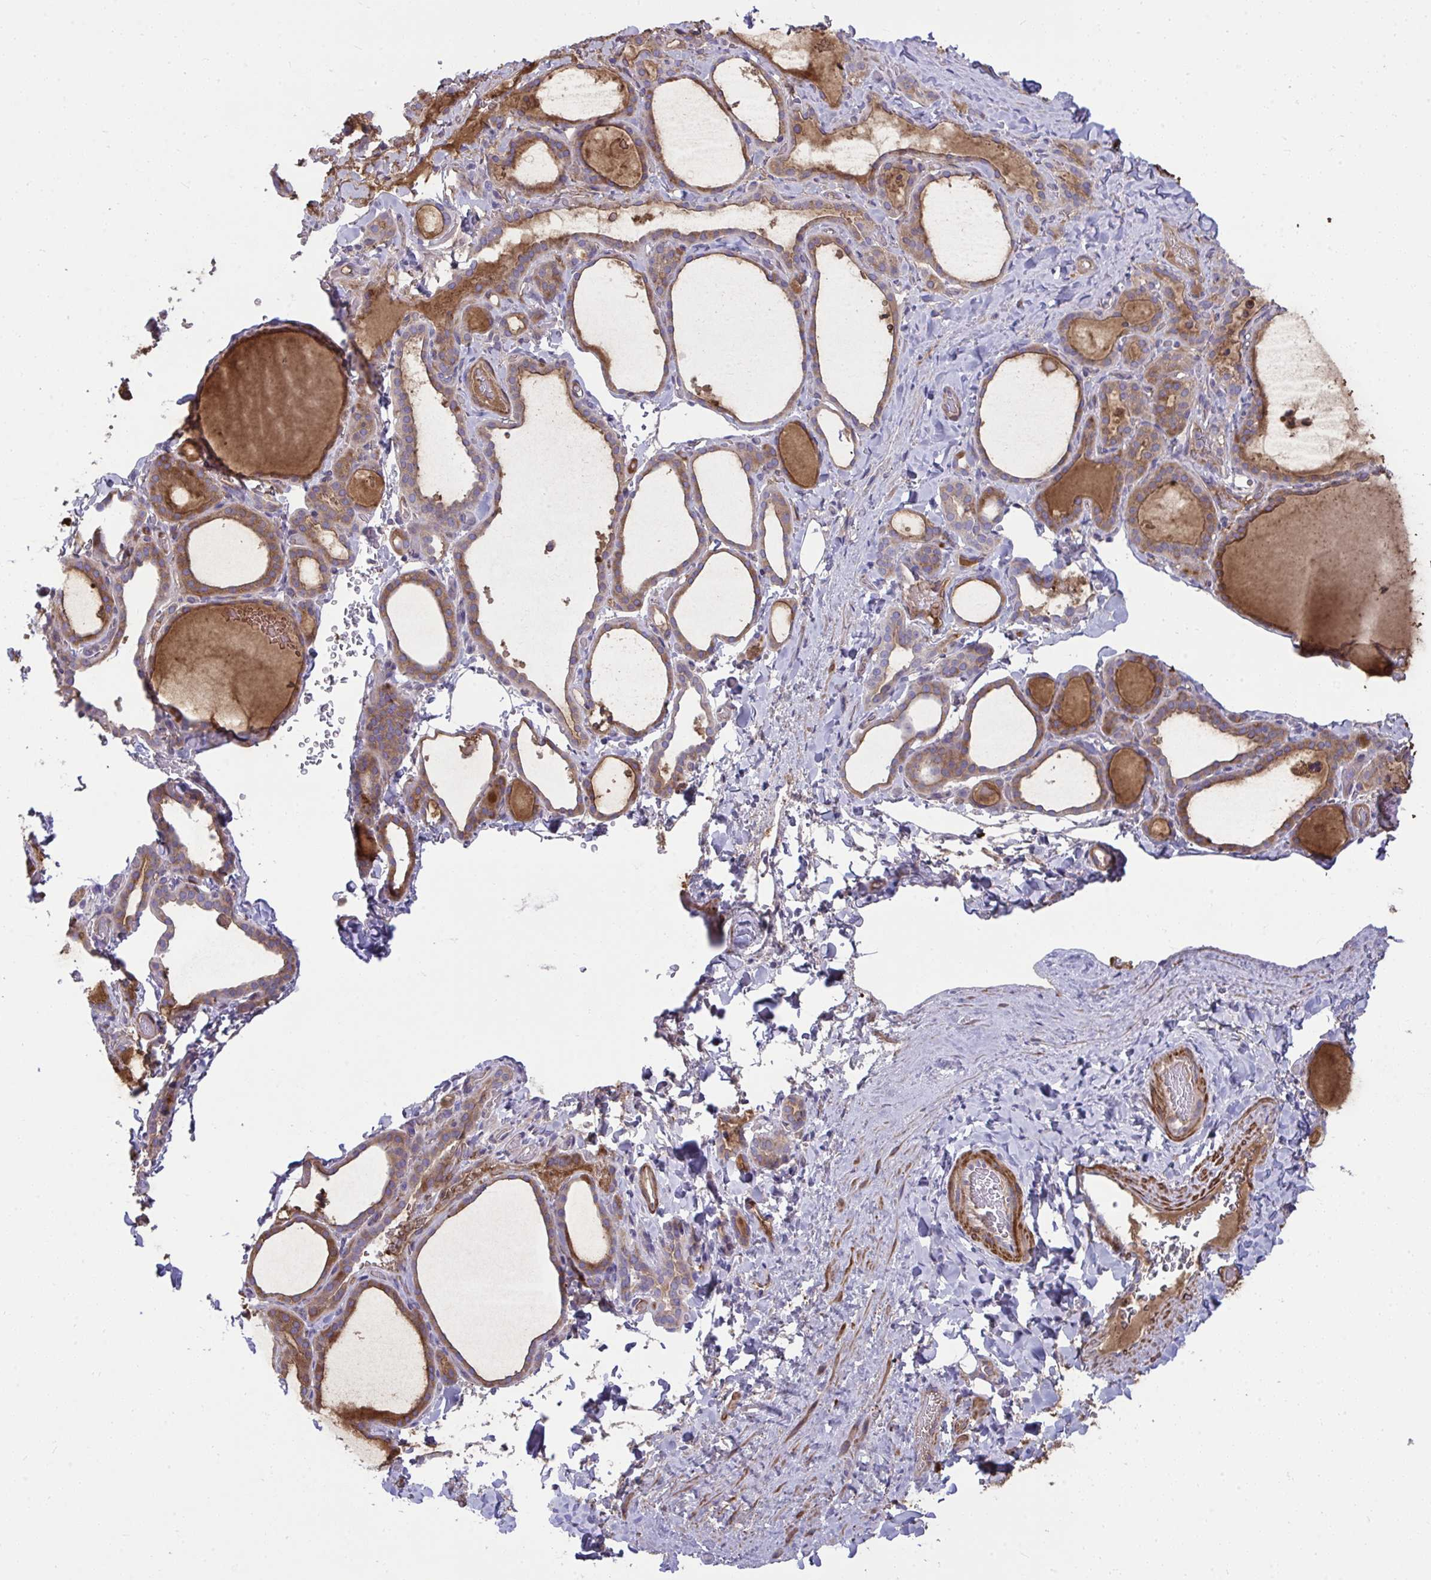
{"staining": {"intensity": "moderate", "quantity": ">75%", "location": "cytoplasmic/membranous"}, "tissue": "thyroid gland", "cell_type": "Glandular cells", "image_type": "normal", "snomed": [{"axis": "morphology", "description": "Normal tissue, NOS"}, {"axis": "topography", "description": "Thyroid gland"}], "caption": "High-magnification brightfield microscopy of unremarkable thyroid gland stained with DAB (3,3'-diaminobenzidine) (brown) and counterstained with hematoxylin (blue). glandular cells exhibit moderate cytoplasmic/membranous expression is appreciated in approximately>75% of cells. Using DAB (brown) and hematoxylin (blue) stains, captured at high magnification using brightfield microscopy.", "gene": "PIGZ", "patient": {"sex": "female", "age": 22}}